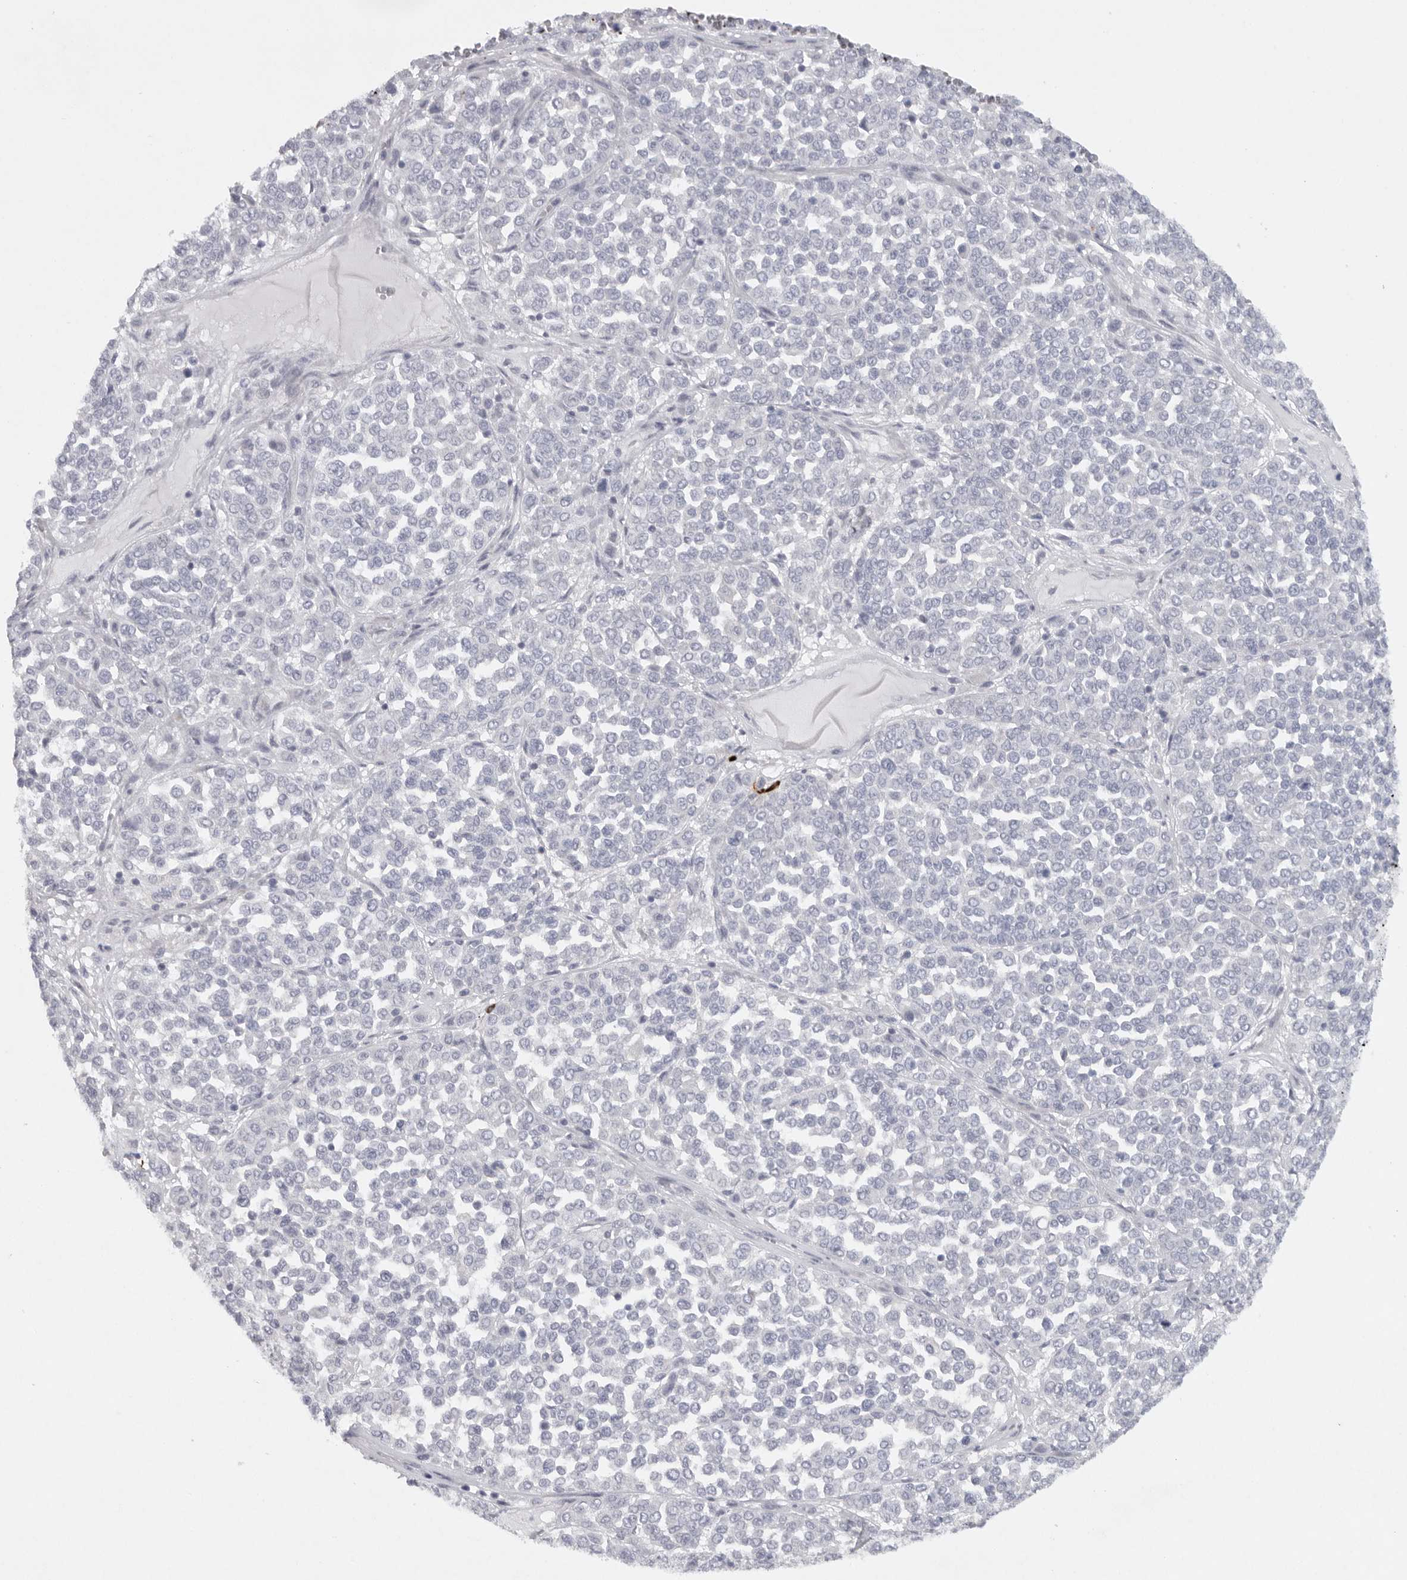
{"staining": {"intensity": "negative", "quantity": "none", "location": "none"}, "tissue": "melanoma", "cell_type": "Tumor cells", "image_type": "cancer", "snomed": [{"axis": "morphology", "description": "Malignant melanoma, Metastatic site"}, {"axis": "topography", "description": "Pancreas"}], "caption": "The immunohistochemistry (IHC) histopathology image has no significant positivity in tumor cells of melanoma tissue.", "gene": "TMEM69", "patient": {"sex": "female", "age": 30}}